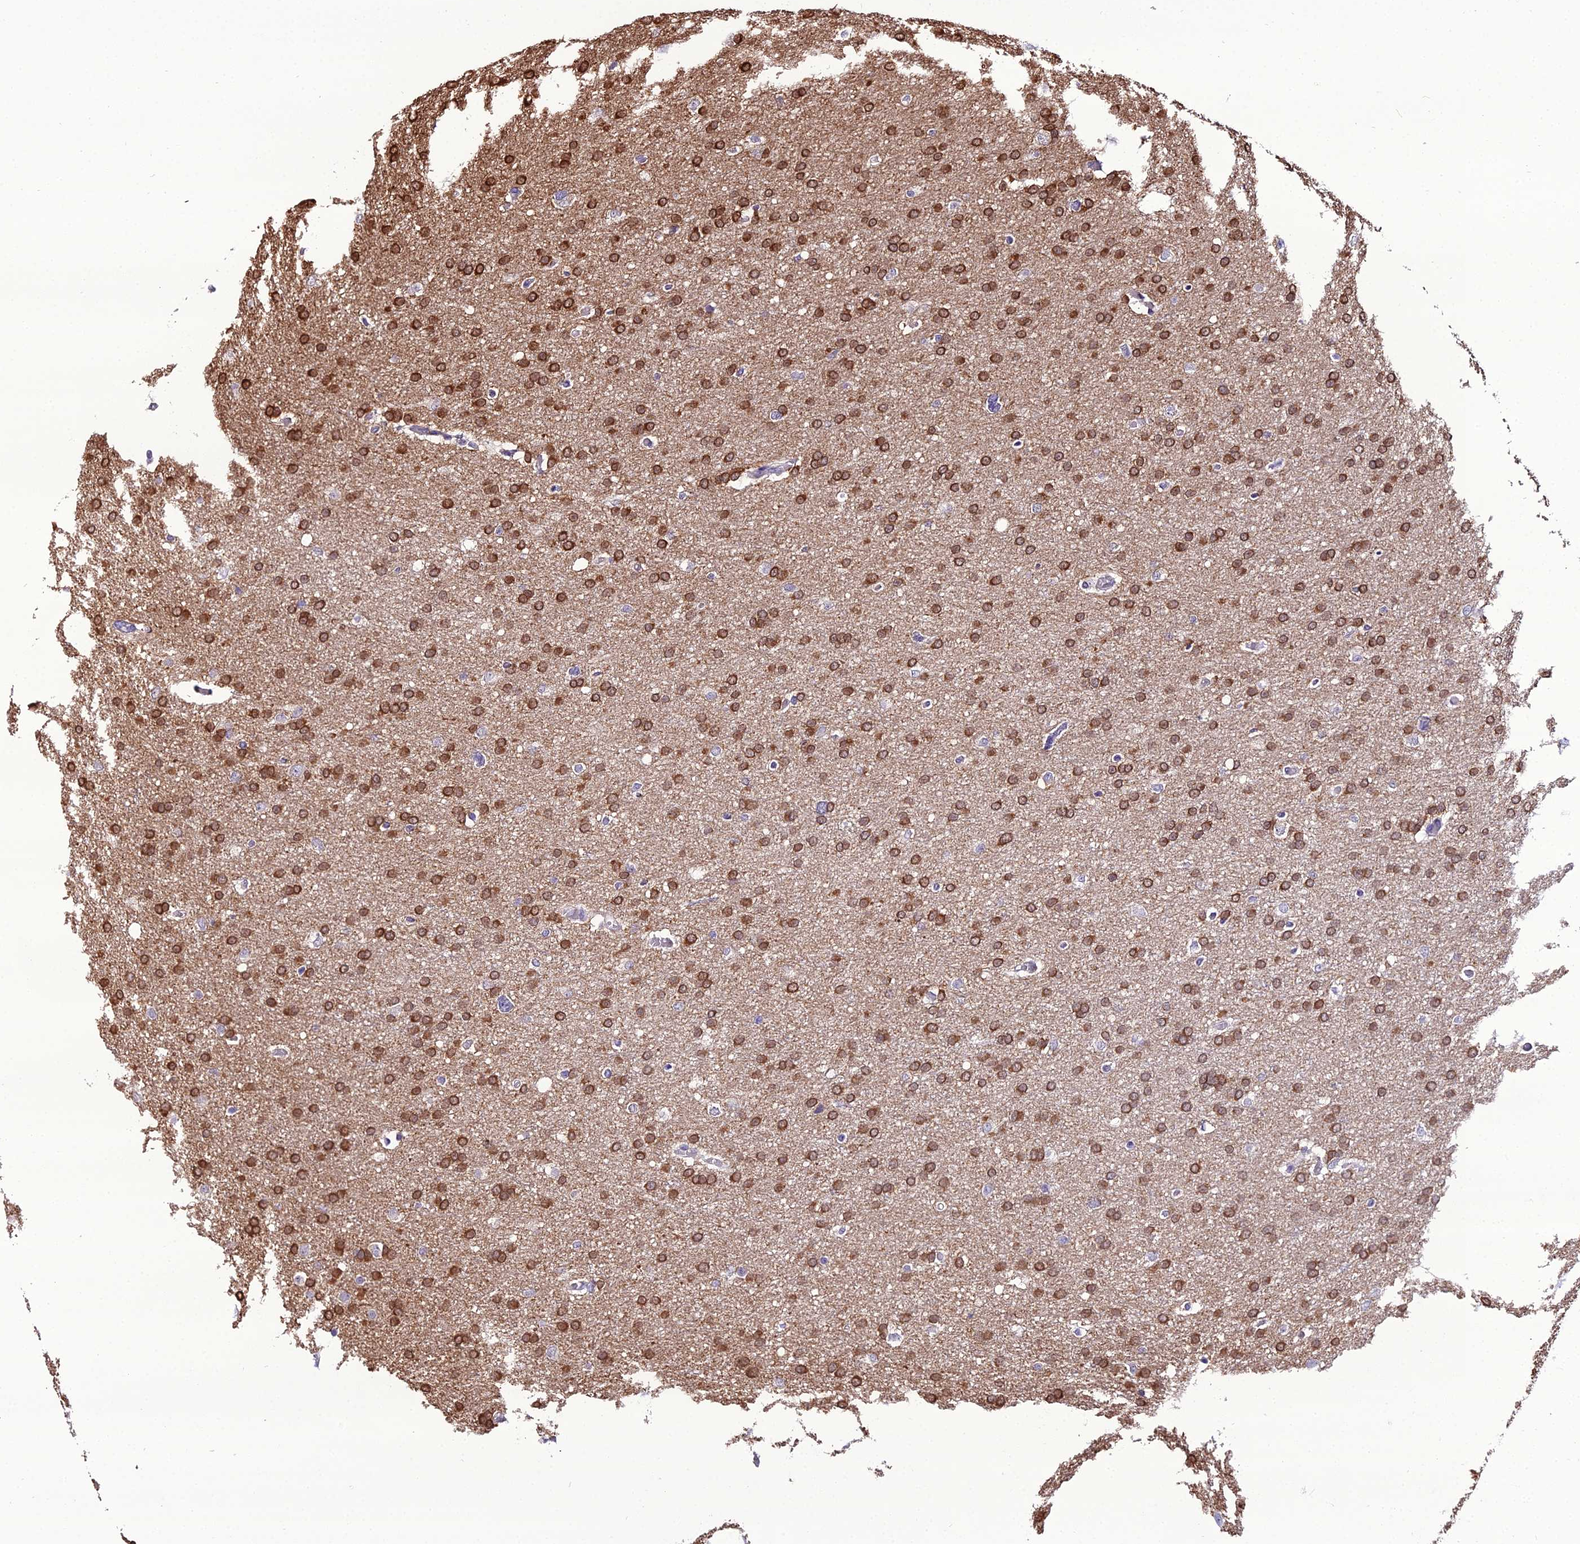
{"staining": {"intensity": "strong", "quantity": ">75%", "location": "cytoplasmic/membranous,nuclear"}, "tissue": "glioma", "cell_type": "Tumor cells", "image_type": "cancer", "snomed": [{"axis": "morphology", "description": "Glioma, malignant, High grade"}, {"axis": "topography", "description": "Cerebral cortex"}], "caption": "Immunohistochemistry histopathology image of neoplastic tissue: malignant glioma (high-grade) stained using immunohistochemistry (IHC) demonstrates high levels of strong protein expression localized specifically in the cytoplasmic/membranous and nuclear of tumor cells, appearing as a cytoplasmic/membranous and nuclear brown color.", "gene": "MB21D2", "patient": {"sex": "female", "age": 36}}